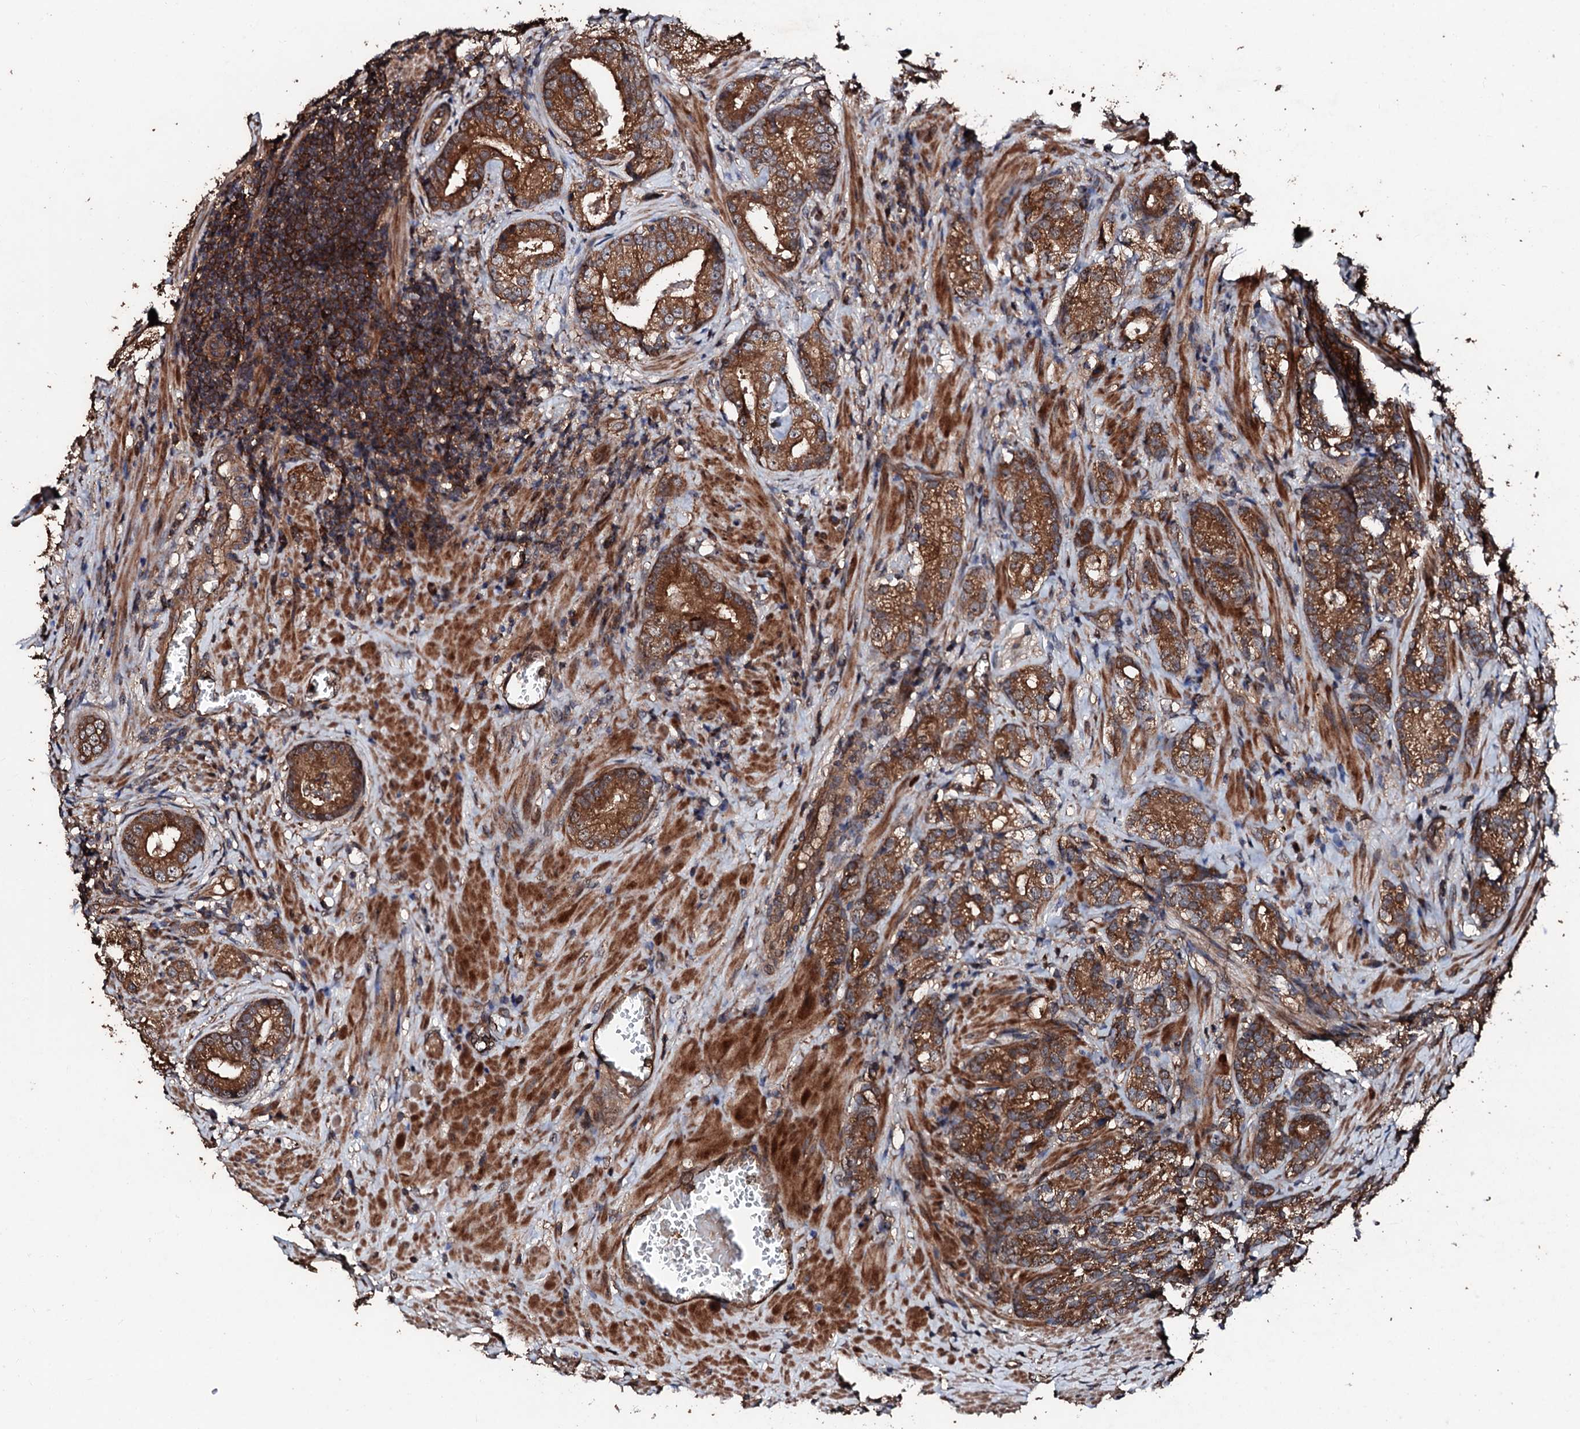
{"staining": {"intensity": "strong", "quantity": ">75%", "location": "cytoplasmic/membranous"}, "tissue": "prostate cancer", "cell_type": "Tumor cells", "image_type": "cancer", "snomed": [{"axis": "morphology", "description": "Adenocarcinoma, High grade"}, {"axis": "topography", "description": "Prostate"}], "caption": "Immunohistochemistry (IHC) of prostate cancer exhibits high levels of strong cytoplasmic/membranous expression in about >75% of tumor cells.", "gene": "KIF18A", "patient": {"sex": "male", "age": 69}}